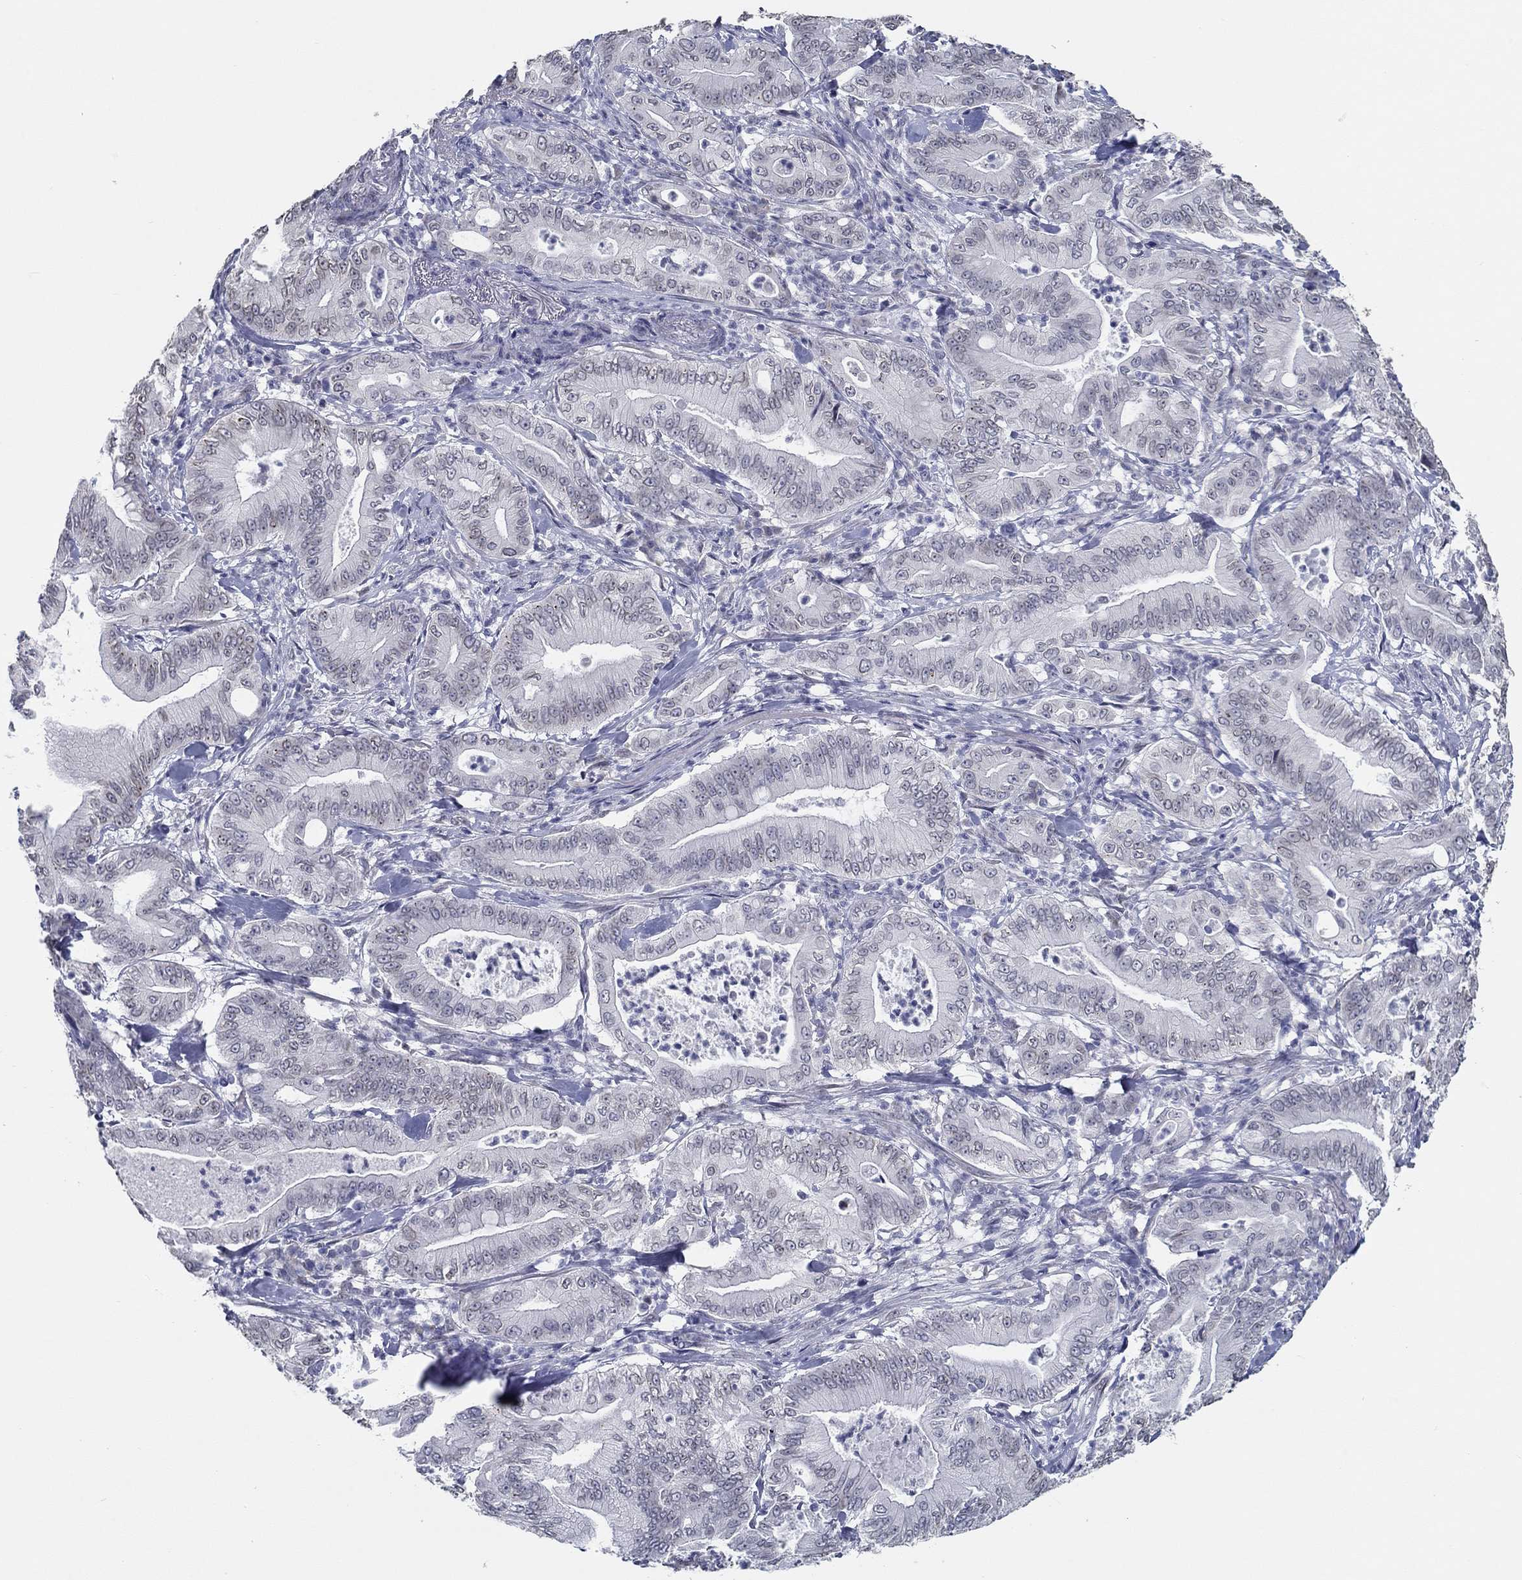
{"staining": {"intensity": "negative", "quantity": "none", "location": "none"}, "tissue": "pancreatic cancer", "cell_type": "Tumor cells", "image_type": "cancer", "snomed": [{"axis": "morphology", "description": "Adenocarcinoma, NOS"}, {"axis": "topography", "description": "Pancreas"}], "caption": "The image exhibits no significant staining in tumor cells of pancreatic adenocarcinoma.", "gene": "NUP155", "patient": {"sex": "male", "age": 71}}